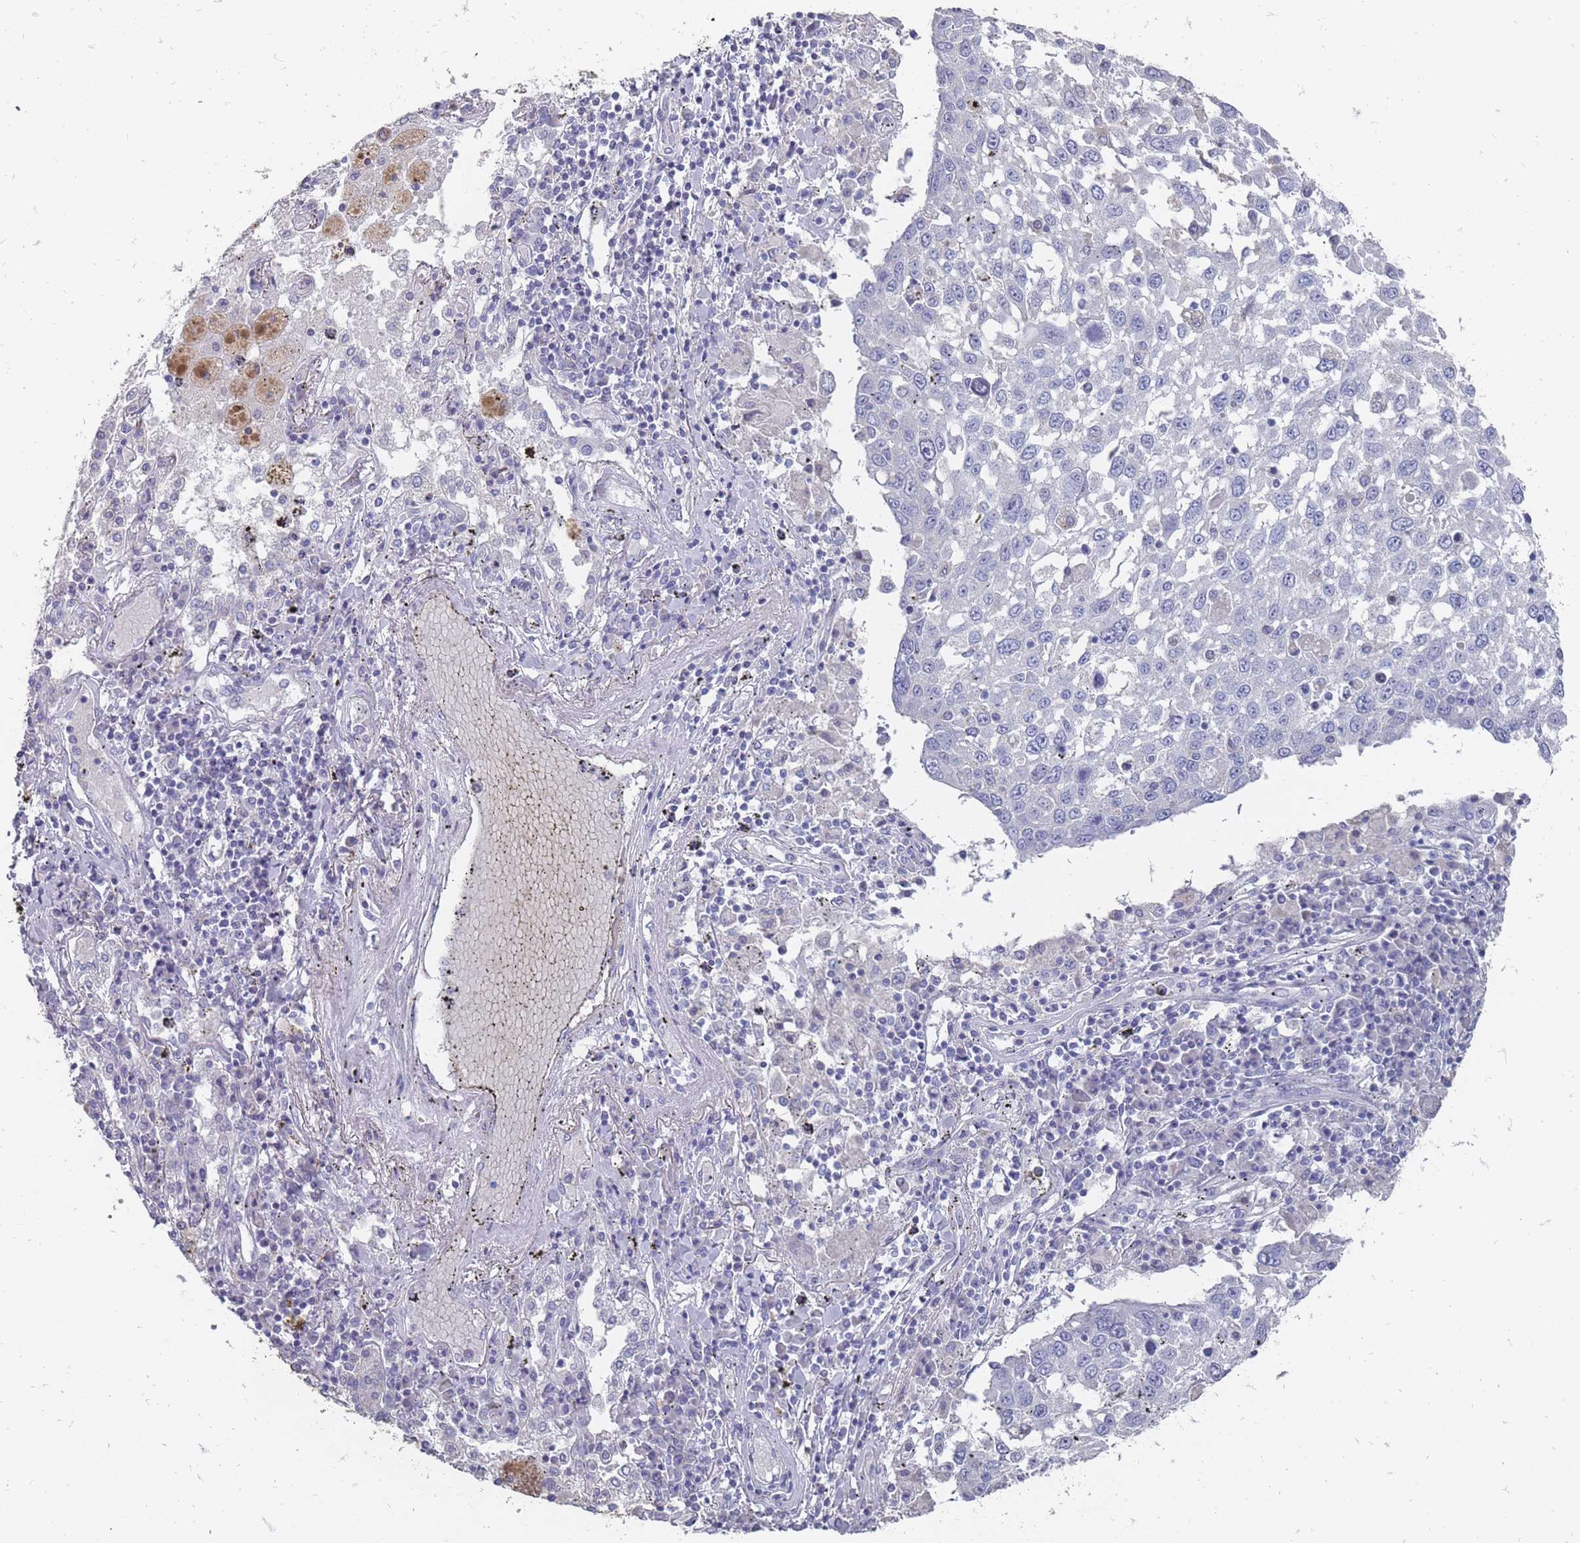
{"staining": {"intensity": "negative", "quantity": "none", "location": "none"}, "tissue": "lung cancer", "cell_type": "Tumor cells", "image_type": "cancer", "snomed": [{"axis": "morphology", "description": "Squamous cell carcinoma, NOS"}, {"axis": "topography", "description": "Lung"}], "caption": "Protein analysis of squamous cell carcinoma (lung) demonstrates no significant expression in tumor cells.", "gene": "OTULINL", "patient": {"sex": "male", "age": 65}}